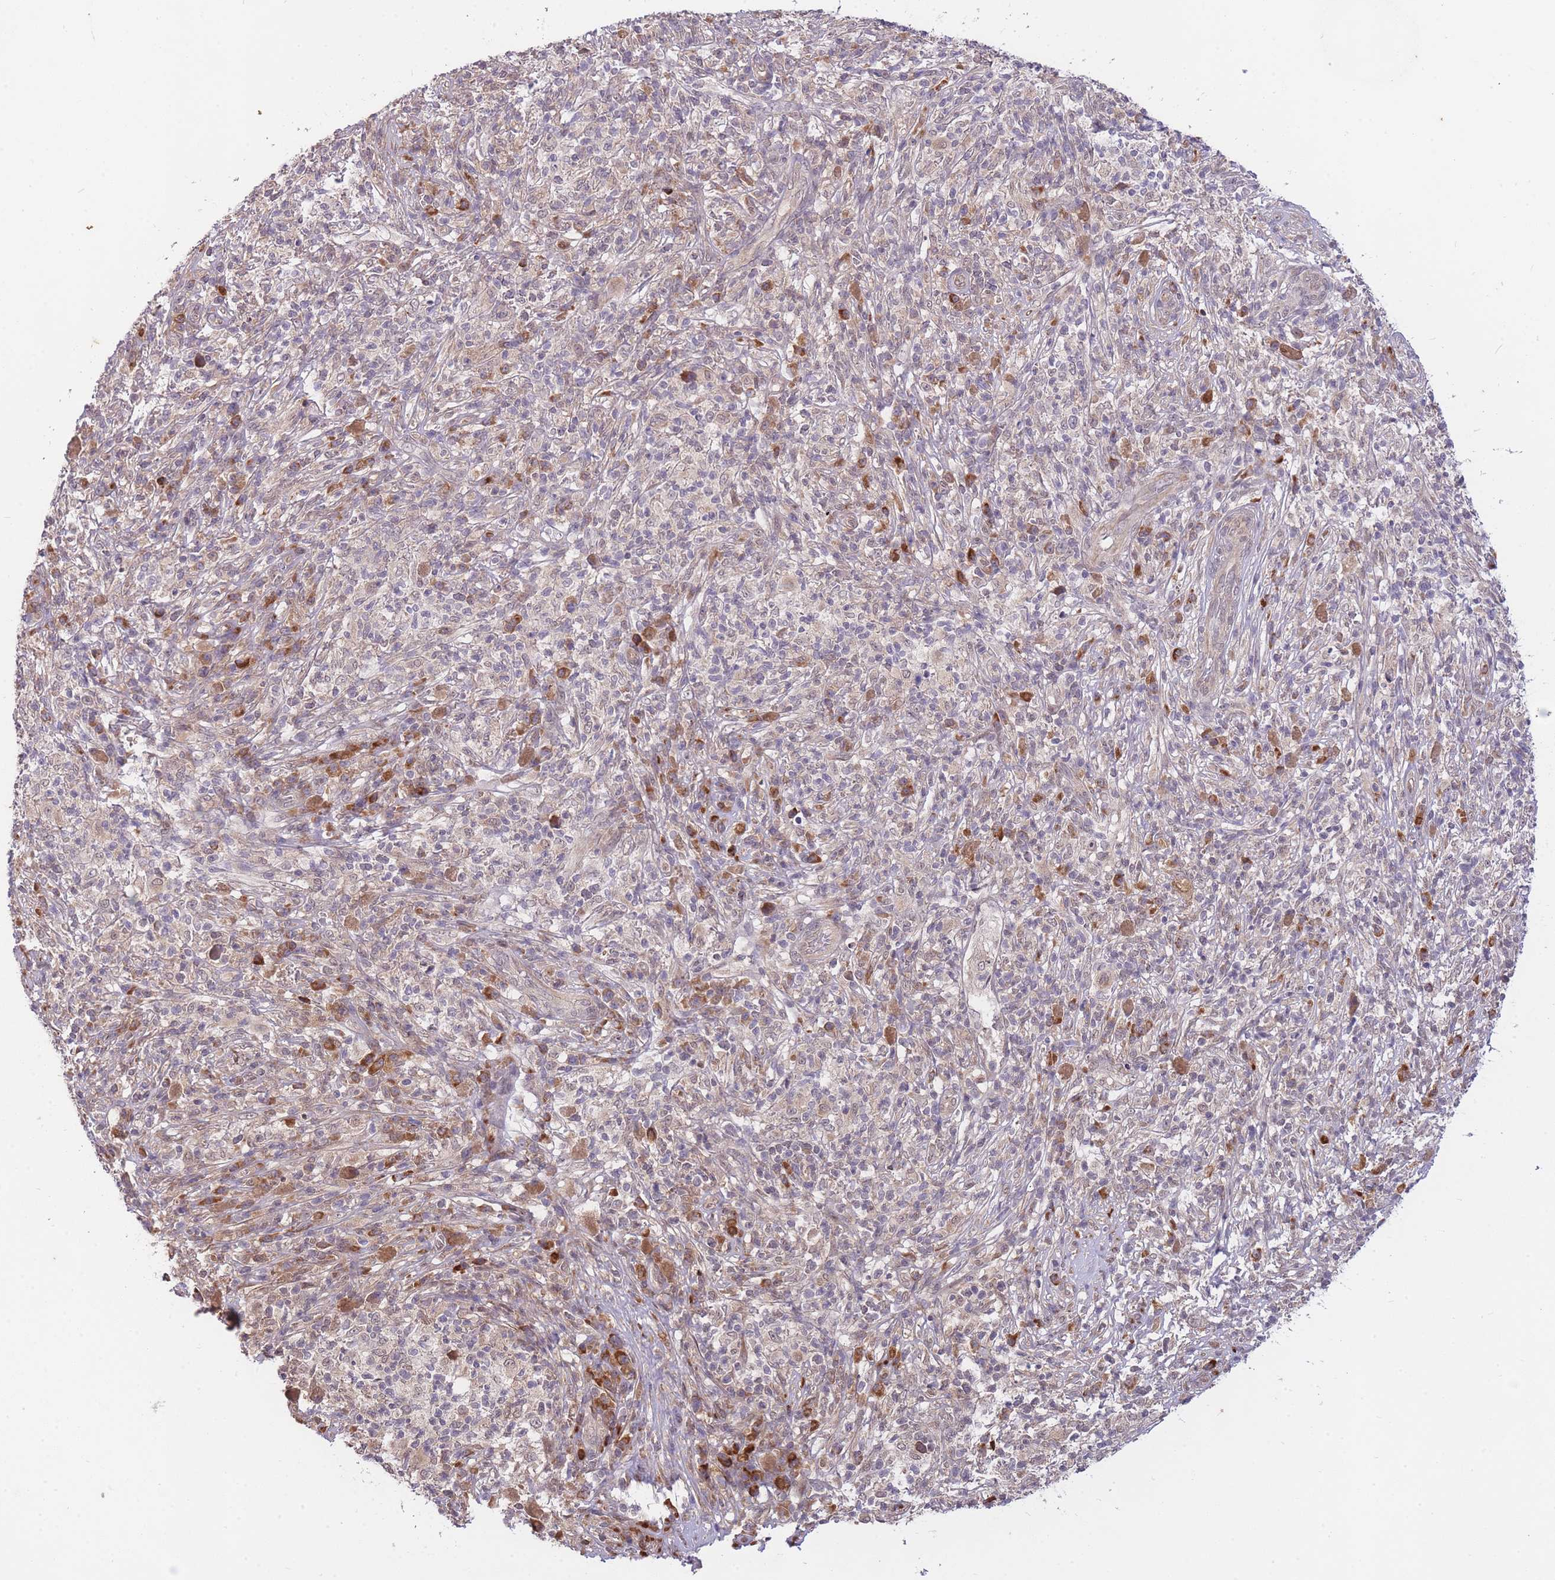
{"staining": {"intensity": "weak", "quantity": "<25%", "location": "nuclear"}, "tissue": "melanoma", "cell_type": "Tumor cells", "image_type": "cancer", "snomed": [{"axis": "morphology", "description": "Malignant melanoma, NOS"}, {"axis": "topography", "description": "Skin"}], "caption": "Immunohistochemistry (IHC) of malignant melanoma shows no staining in tumor cells. (DAB immunohistochemistry with hematoxylin counter stain).", "gene": "SMC6", "patient": {"sex": "male", "age": 66}}